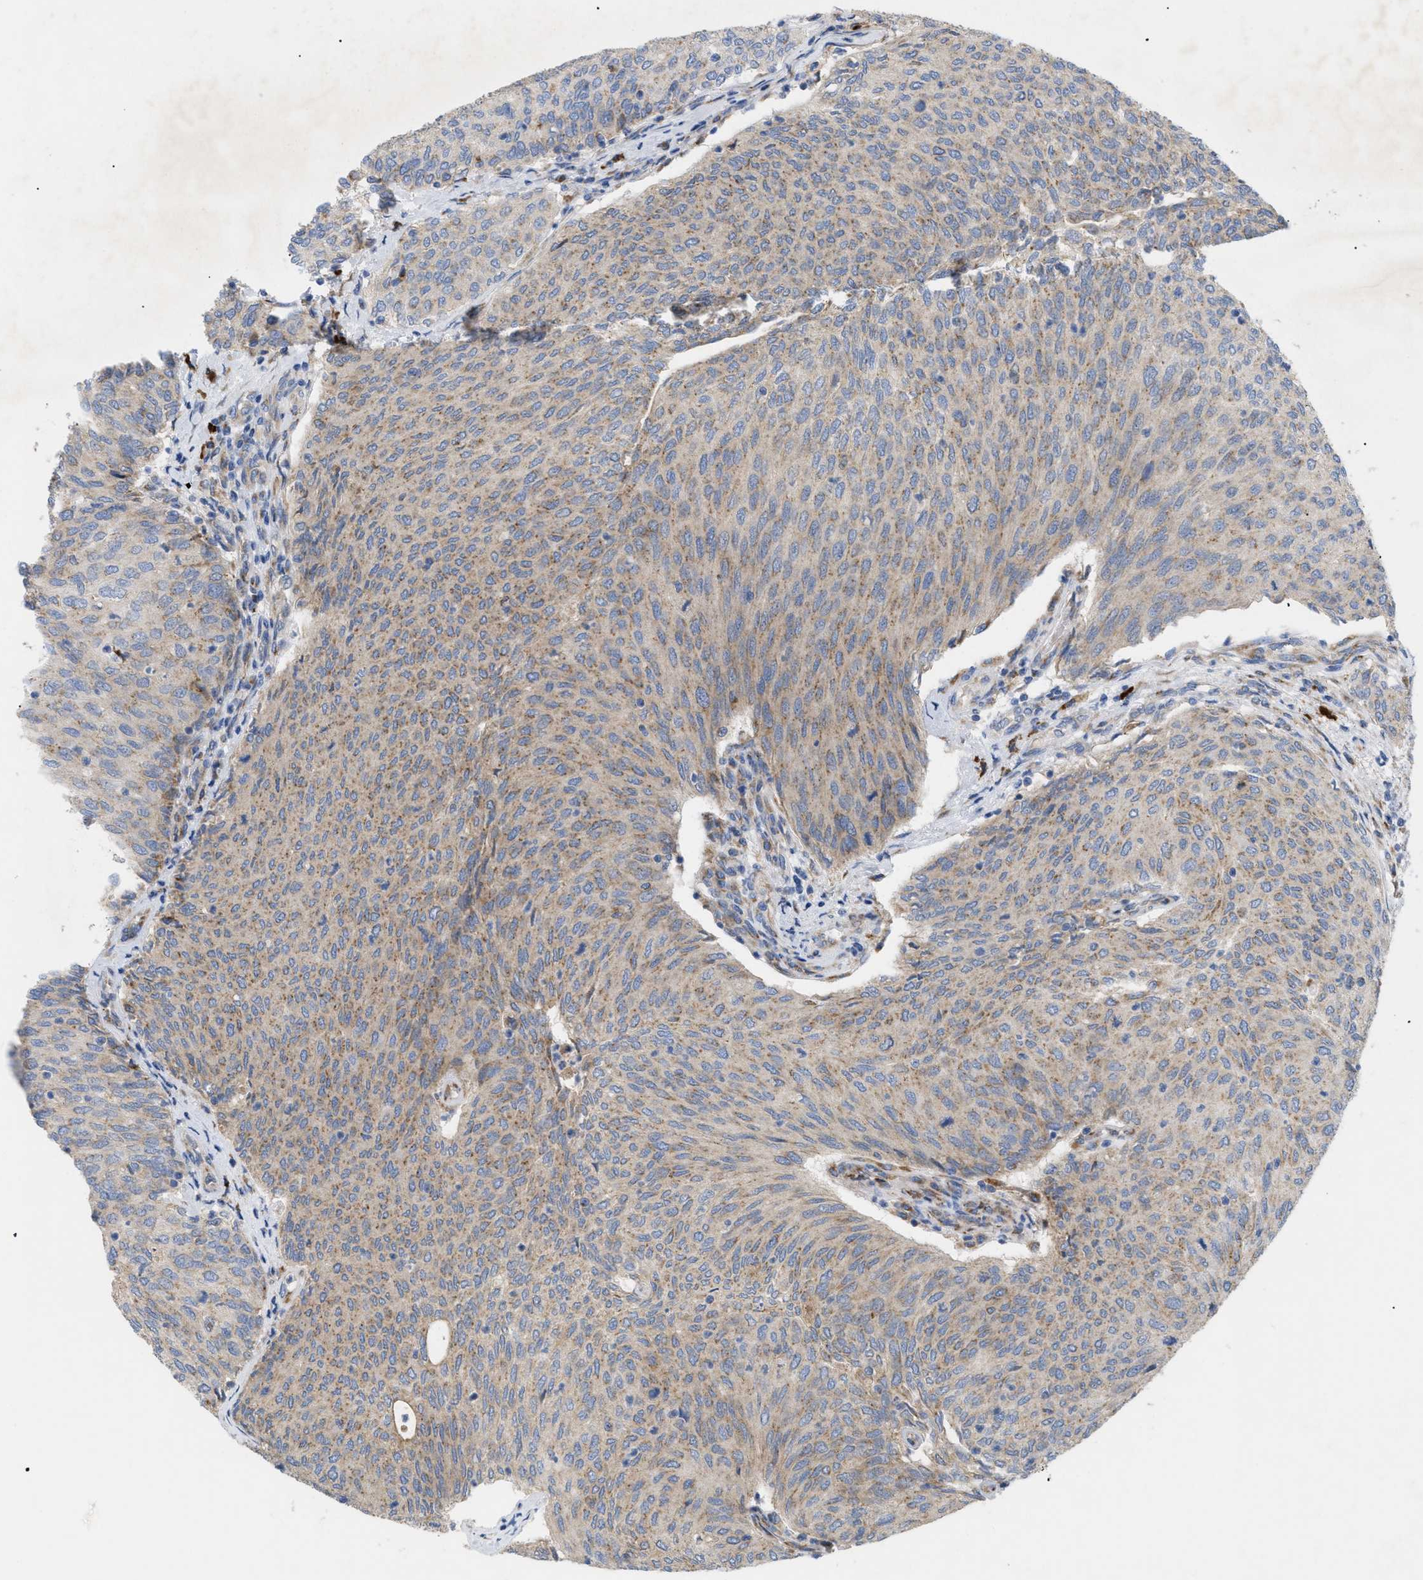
{"staining": {"intensity": "moderate", "quantity": ">75%", "location": "cytoplasmic/membranous"}, "tissue": "urothelial cancer", "cell_type": "Tumor cells", "image_type": "cancer", "snomed": [{"axis": "morphology", "description": "Urothelial carcinoma, Low grade"}, {"axis": "topography", "description": "Urinary bladder"}], "caption": "Immunohistochemical staining of human low-grade urothelial carcinoma demonstrates medium levels of moderate cytoplasmic/membranous positivity in approximately >75% of tumor cells. (IHC, brightfield microscopy, high magnification).", "gene": "SLC50A1", "patient": {"sex": "female", "age": 79}}